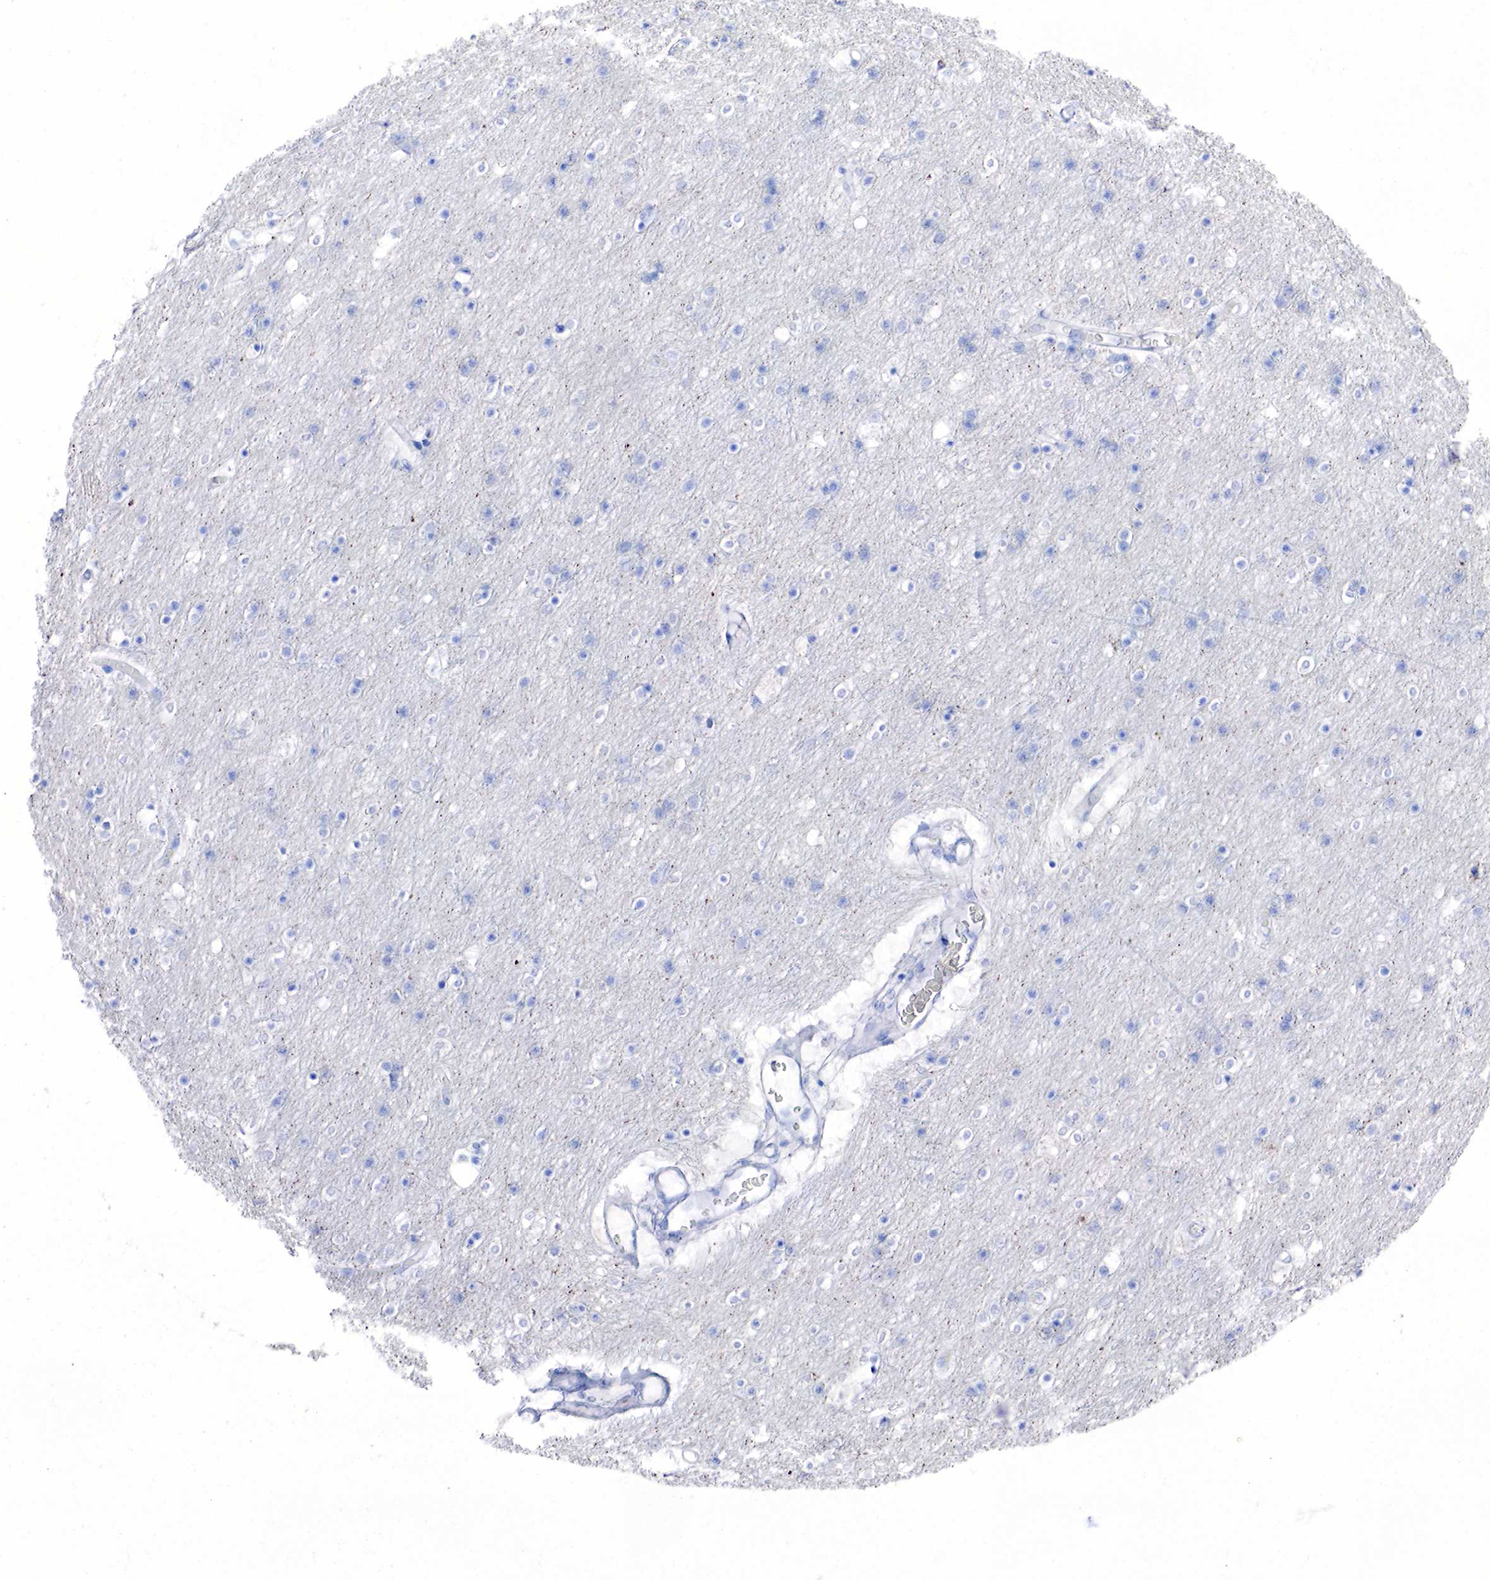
{"staining": {"intensity": "negative", "quantity": "none", "location": "none"}, "tissue": "cerebral cortex", "cell_type": "Endothelial cells", "image_type": "normal", "snomed": [{"axis": "morphology", "description": "Normal tissue, NOS"}, {"axis": "topography", "description": "Cerebral cortex"}], "caption": "High power microscopy photomicrograph of an immunohistochemistry (IHC) micrograph of normal cerebral cortex, revealing no significant staining in endothelial cells. The staining was performed using DAB (3,3'-diaminobenzidine) to visualize the protein expression in brown, while the nuclei were stained in blue with hematoxylin (Magnification: 20x).", "gene": "CHGA", "patient": {"sex": "female", "age": 54}}